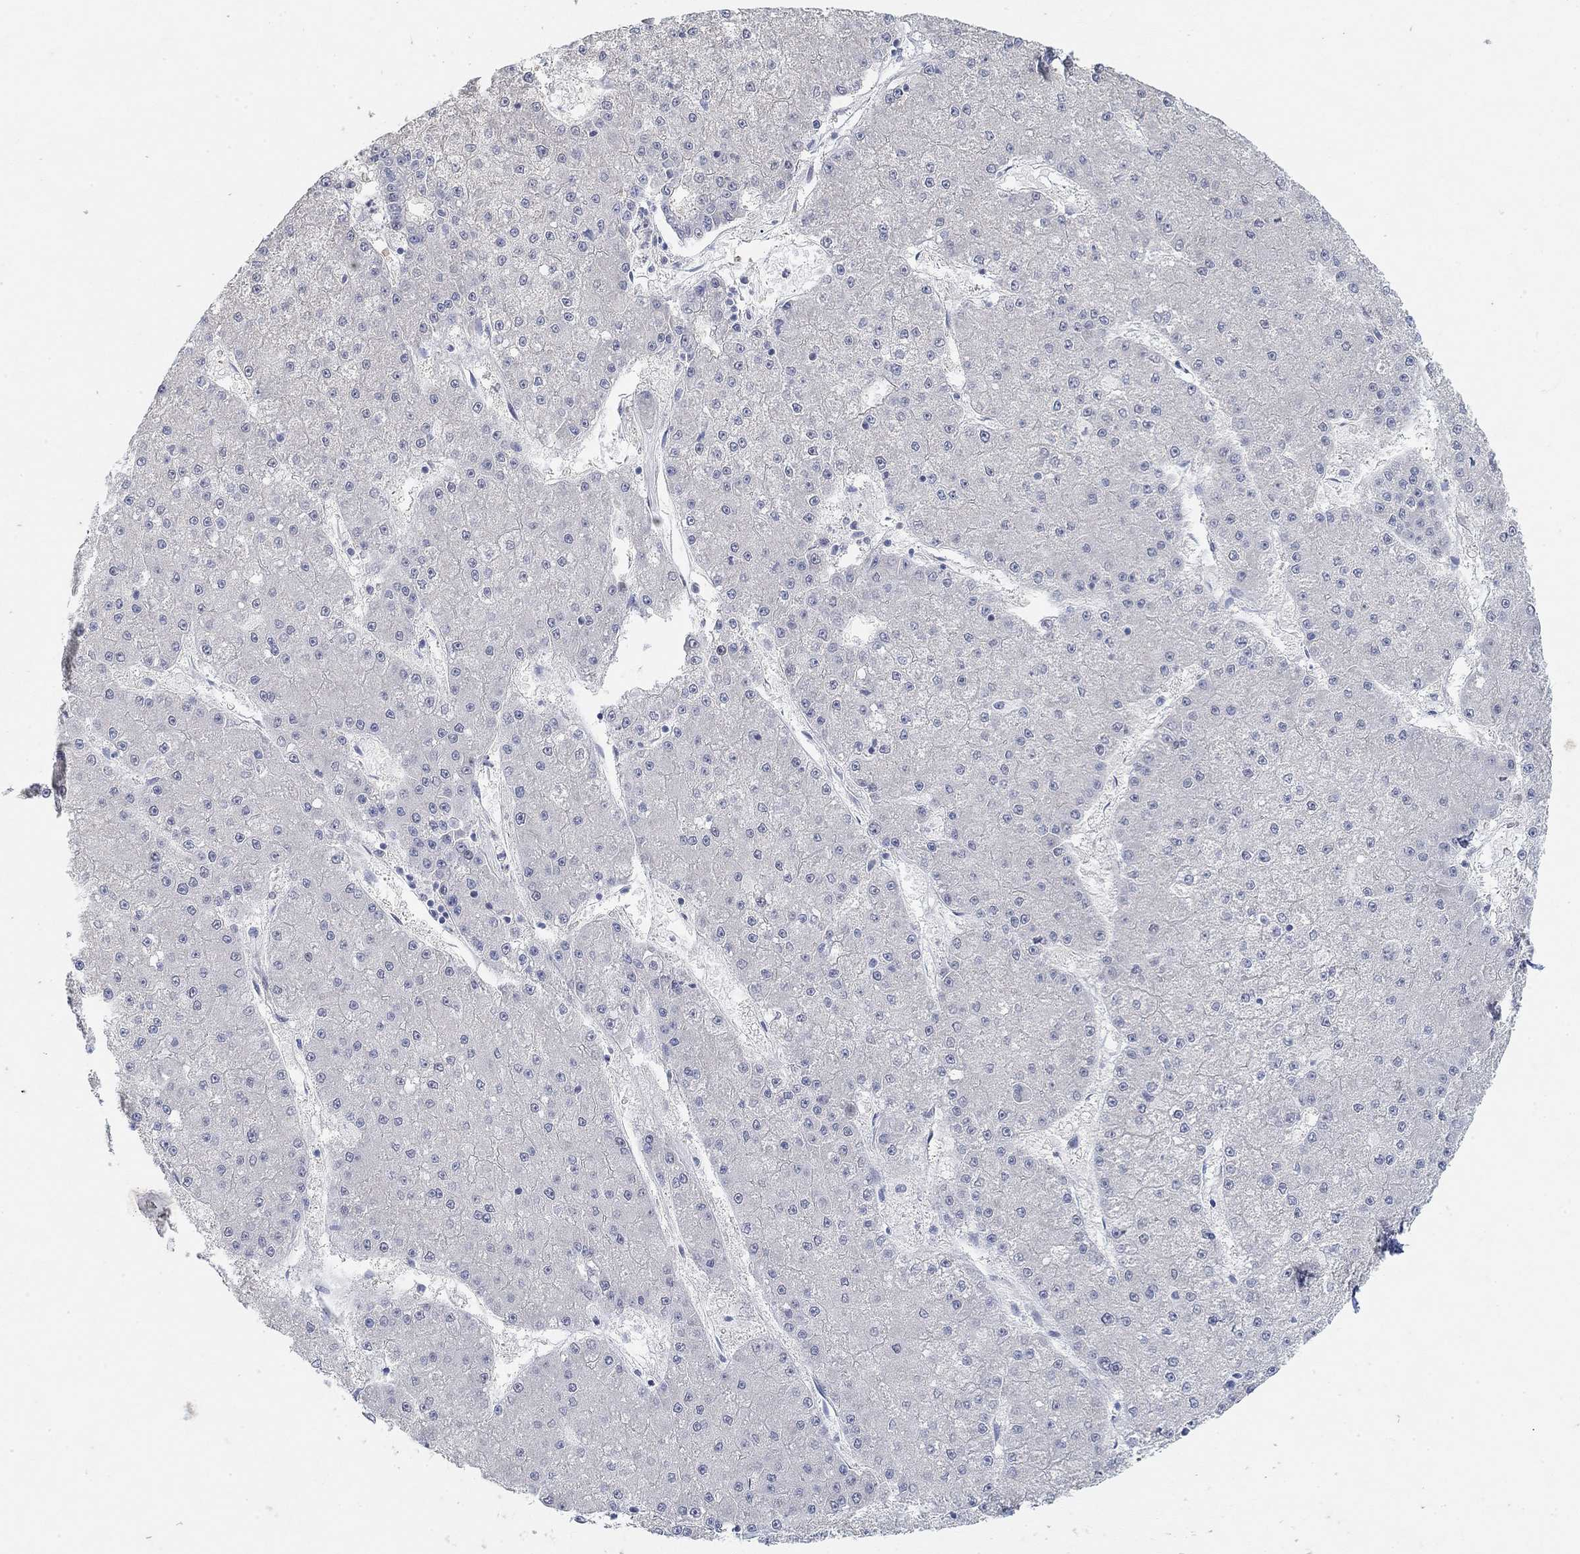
{"staining": {"intensity": "negative", "quantity": "none", "location": "none"}, "tissue": "liver cancer", "cell_type": "Tumor cells", "image_type": "cancer", "snomed": [{"axis": "morphology", "description": "Carcinoma, Hepatocellular, NOS"}, {"axis": "topography", "description": "Liver"}], "caption": "This is an IHC photomicrograph of liver hepatocellular carcinoma. There is no positivity in tumor cells.", "gene": "VAT1L", "patient": {"sex": "male", "age": 73}}